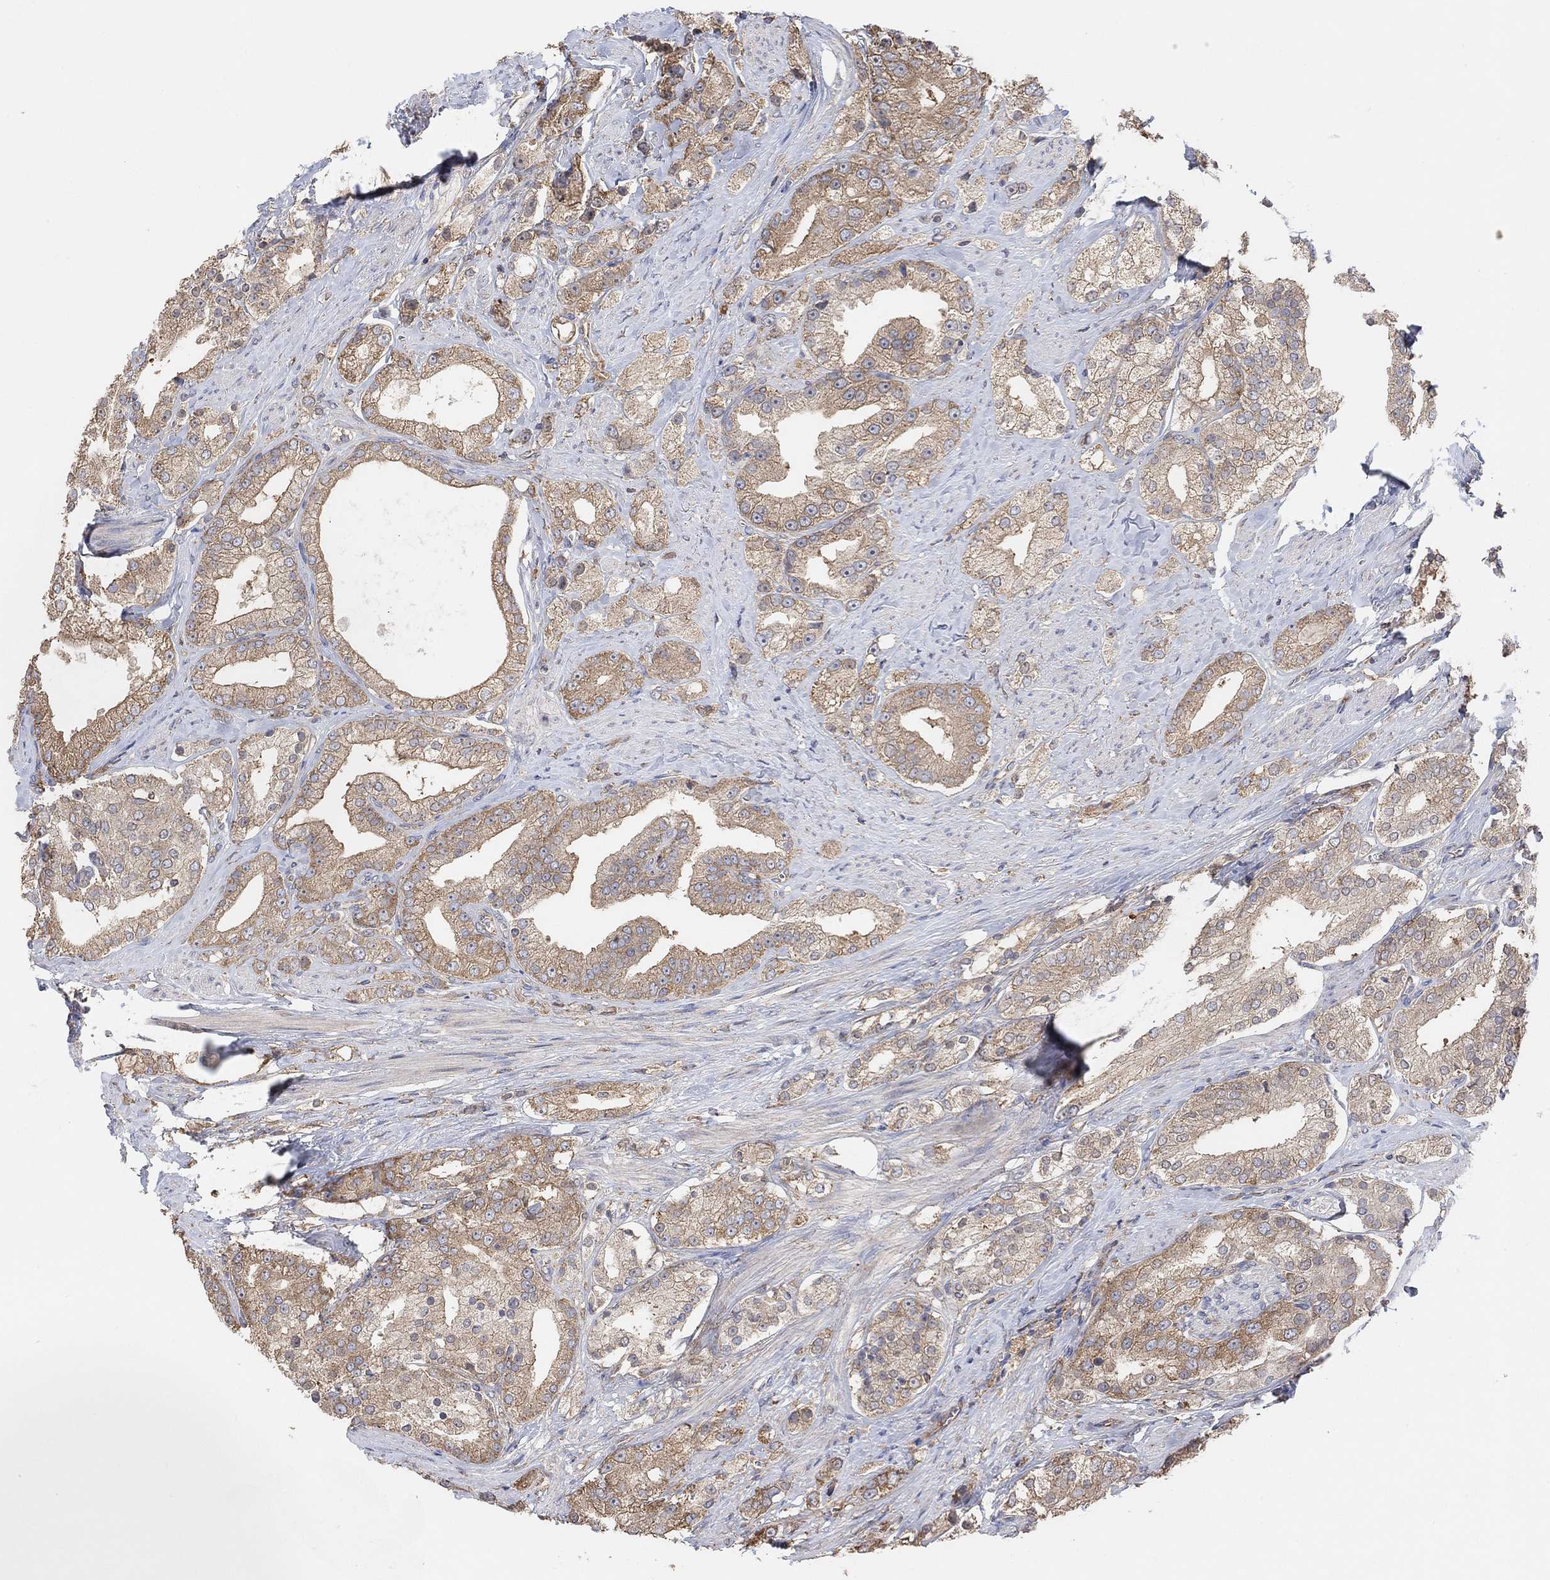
{"staining": {"intensity": "moderate", "quantity": "25%-75%", "location": "cytoplasmic/membranous"}, "tissue": "prostate cancer", "cell_type": "Tumor cells", "image_type": "cancer", "snomed": [{"axis": "morphology", "description": "Adenocarcinoma, NOS"}, {"axis": "topography", "description": "Prostate and seminal vesicle, NOS"}, {"axis": "topography", "description": "Prostate"}], "caption": "Moderate cytoplasmic/membranous staining for a protein is identified in approximately 25%-75% of tumor cells of adenocarcinoma (prostate) using immunohistochemistry (IHC).", "gene": "BLOC1S3", "patient": {"sex": "male", "age": 67}}